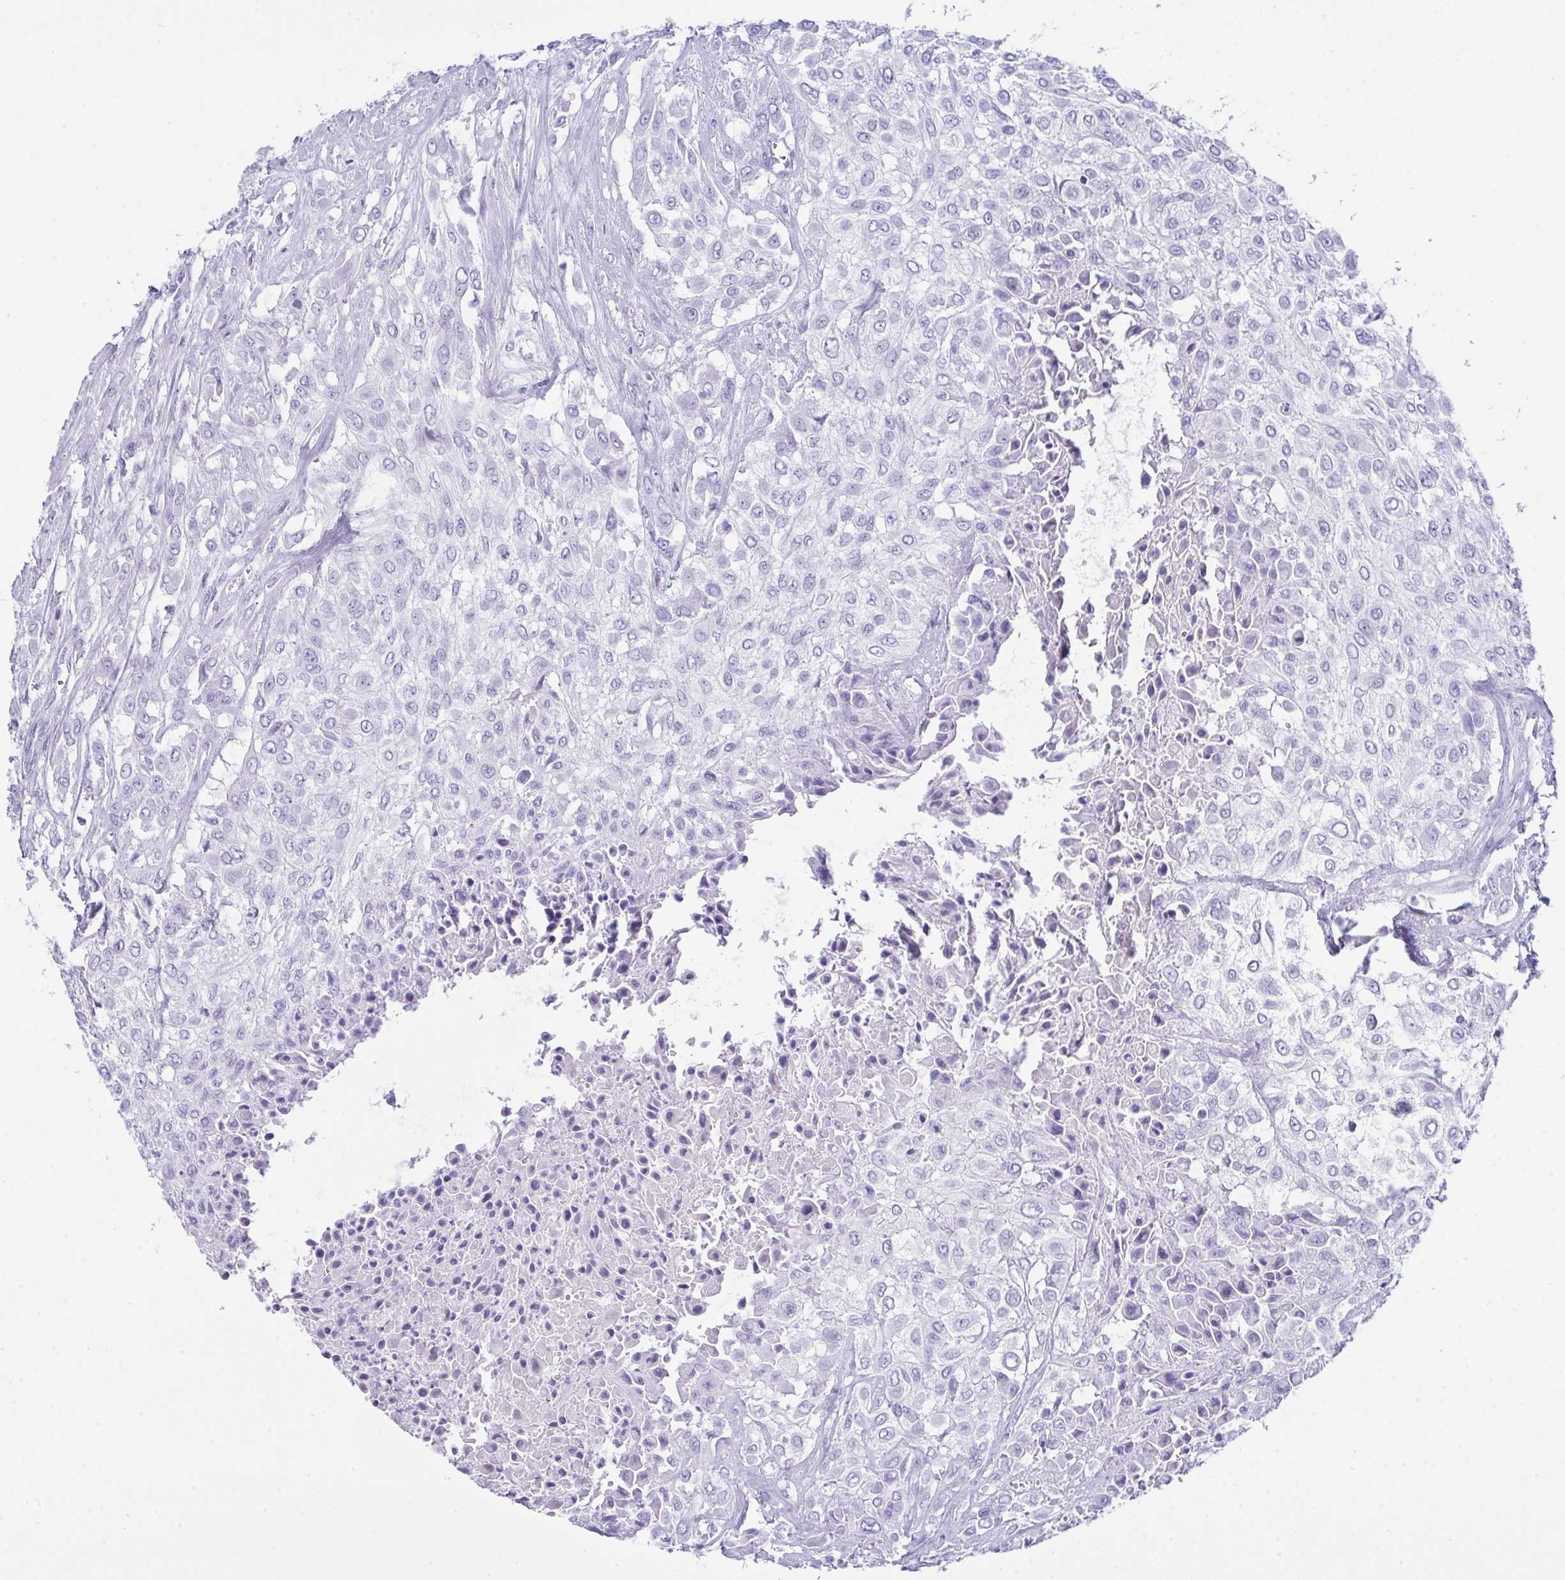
{"staining": {"intensity": "negative", "quantity": "none", "location": "none"}, "tissue": "urothelial cancer", "cell_type": "Tumor cells", "image_type": "cancer", "snomed": [{"axis": "morphology", "description": "Urothelial carcinoma, High grade"}, {"axis": "topography", "description": "Urinary bladder"}], "caption": "Immunohistochemical staining of urothelial carcinoma (high-grade) exhibits no significant expression in tumor cells.", "gene": "JCHAIN", "patient": {"sex": "male", "age": 57}}